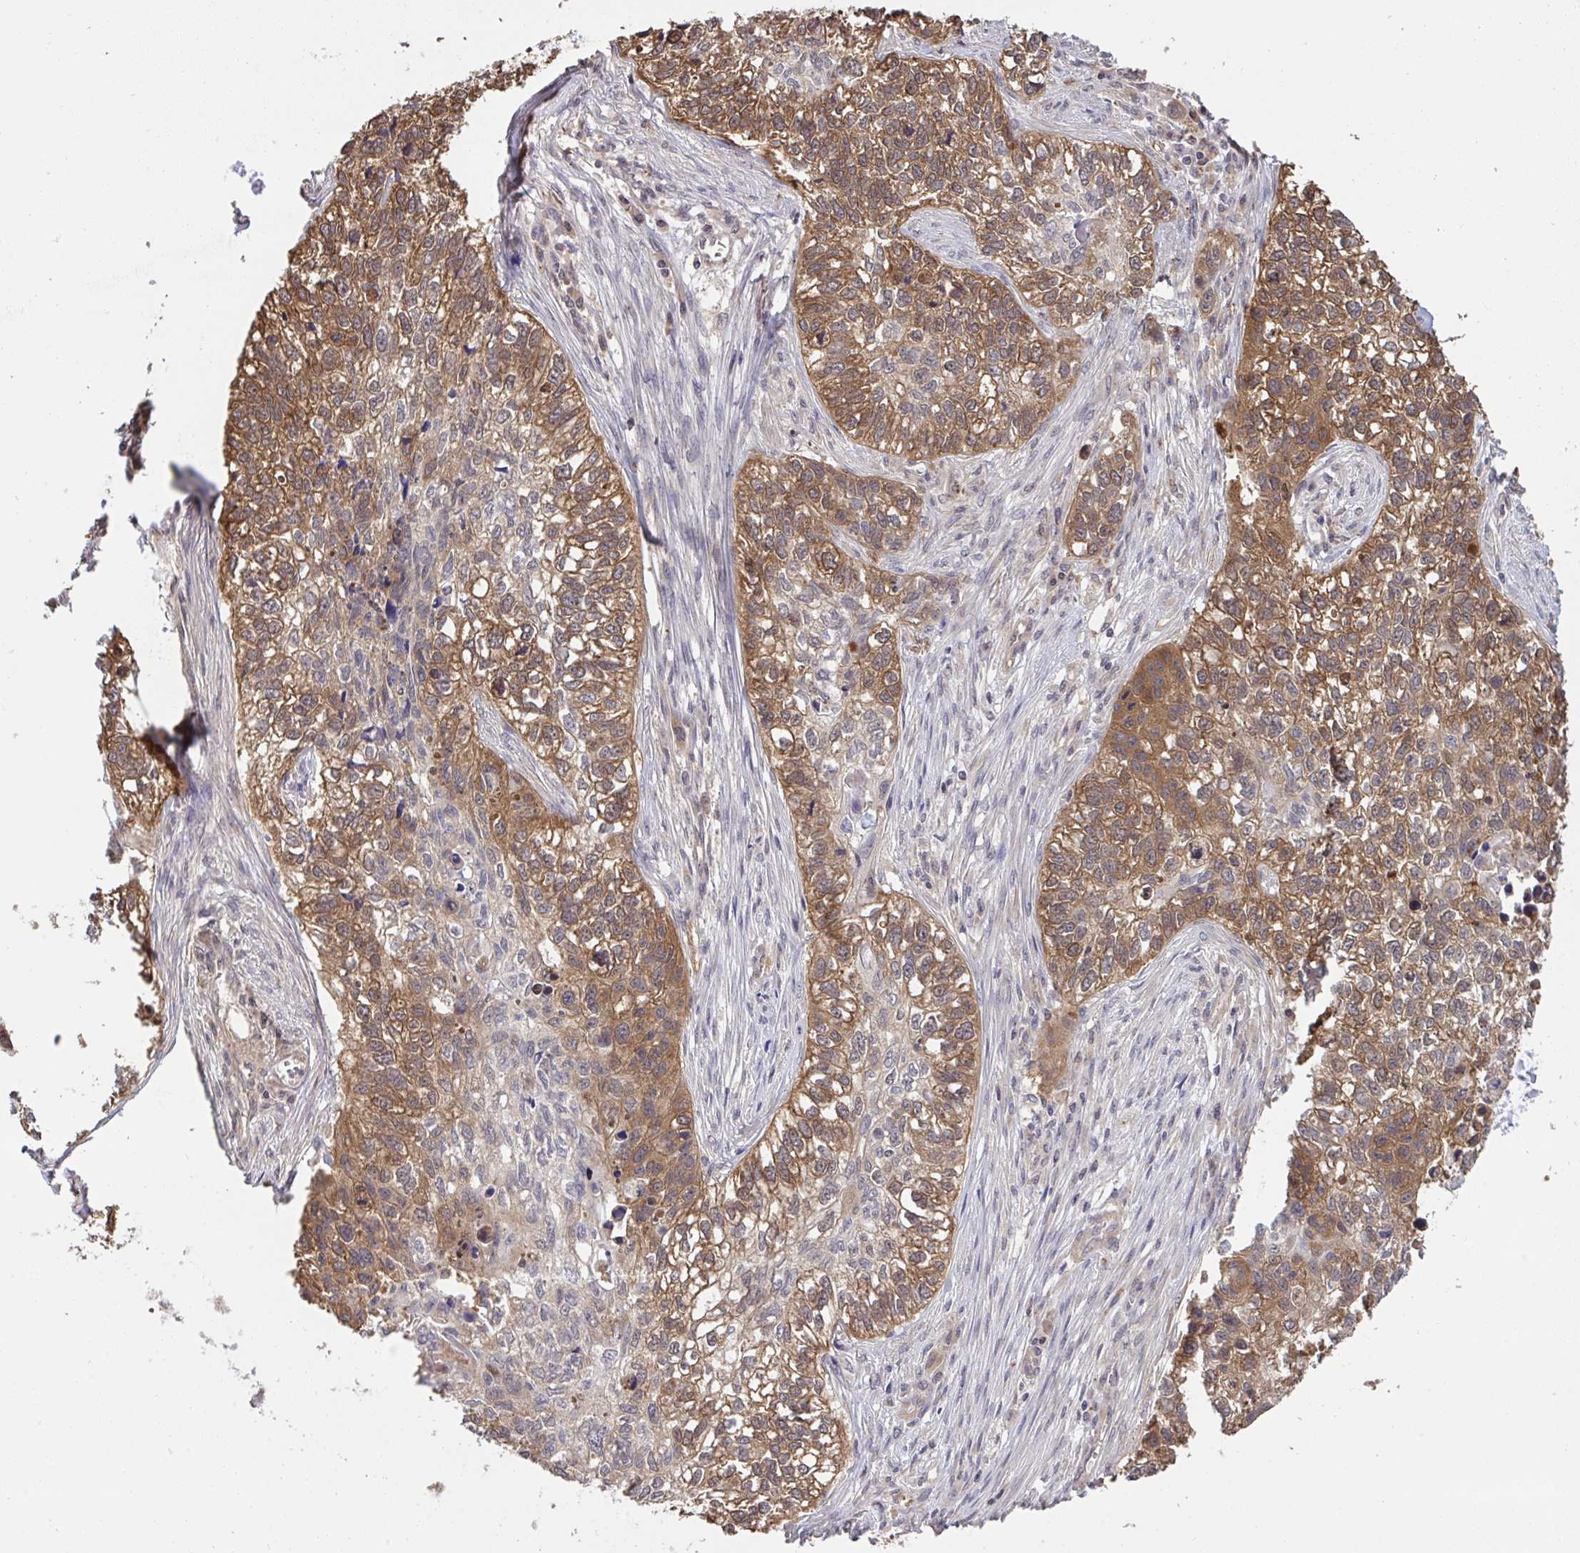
{"staining": {"intensity": "moderate", "quantity": ">75%", "location": "cytoplasmic/membranous"}, "tissue": "lung cancer", "cell_type": "Tumor cells", "image_type": "cancer", "snomed": [{"axis": "morphology", "description": "Squamous cell carcinoma, NOS"}, {"axis": "topography", "description": "Lung"}], "caption": "The immunohistochemical stain labels moderate cytoplasmic/membranous staining in tumor cells of lung squamous cell carcinoma tissue. (DAB (3,3'-diaminobenzidine) IHC with brightfield microscopy, high magnification).", "gene": "C12orf57", "patient": {"sex": "male", "age": 74}}